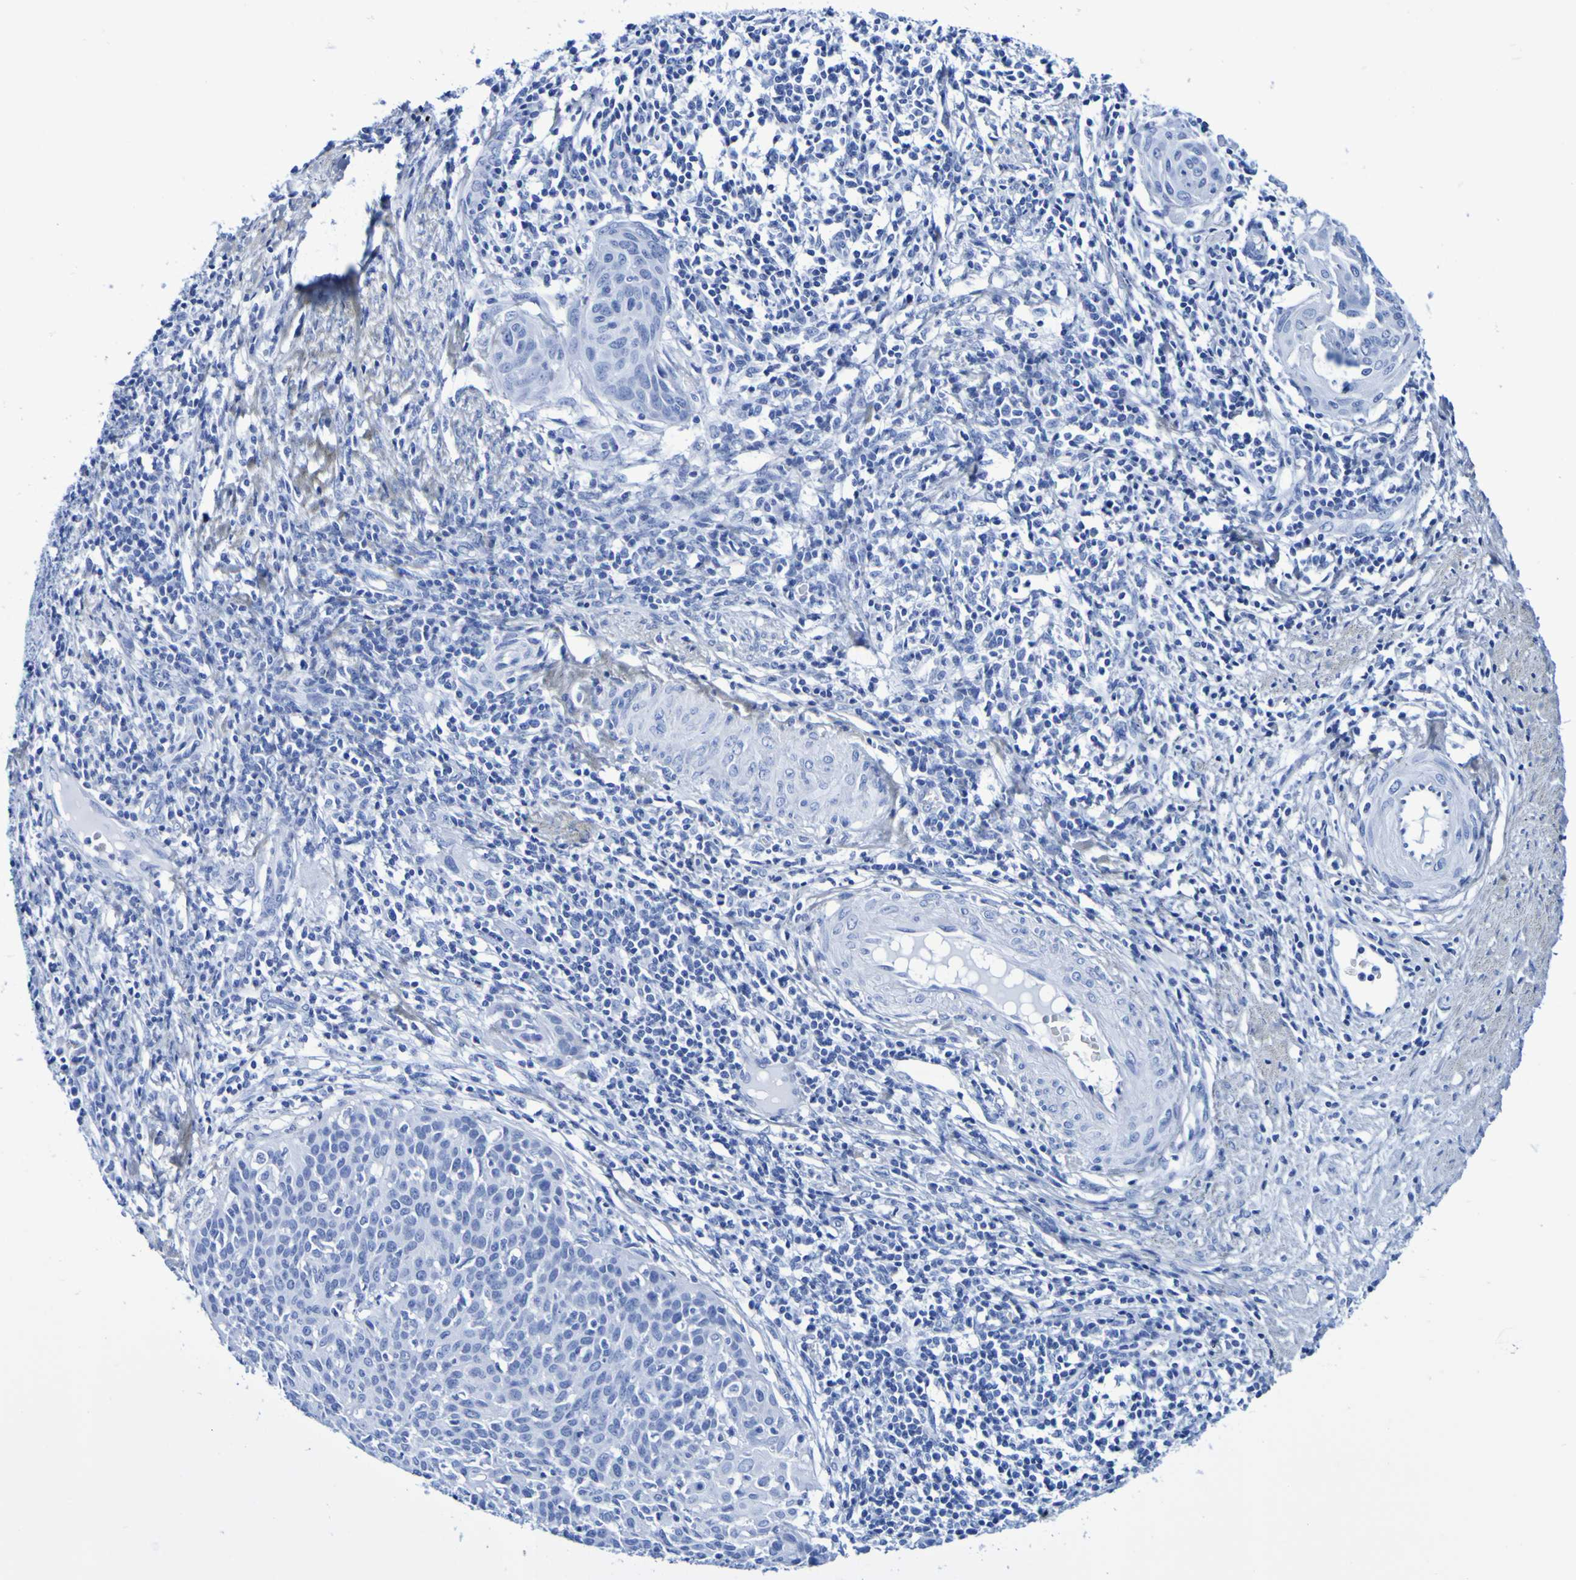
{"staining": {"intensity": "negative", "quantity": "none", "location": "none"}, "tissue": "cervical cancer", "cell_type": "Tumor cells", "image_type": "cancer", "snomed": [{"axis": "morphology", "description": "Squamous cell carcinoma, NOS"}, {"axis": "topography", "description": "Cervix"}], "caption": "IHC of human squamous cell carcinoma (cervical) displays no expression in tumor cells.", "gene": "DPEP1", "patient": {"sex": "female", "age": 38}}